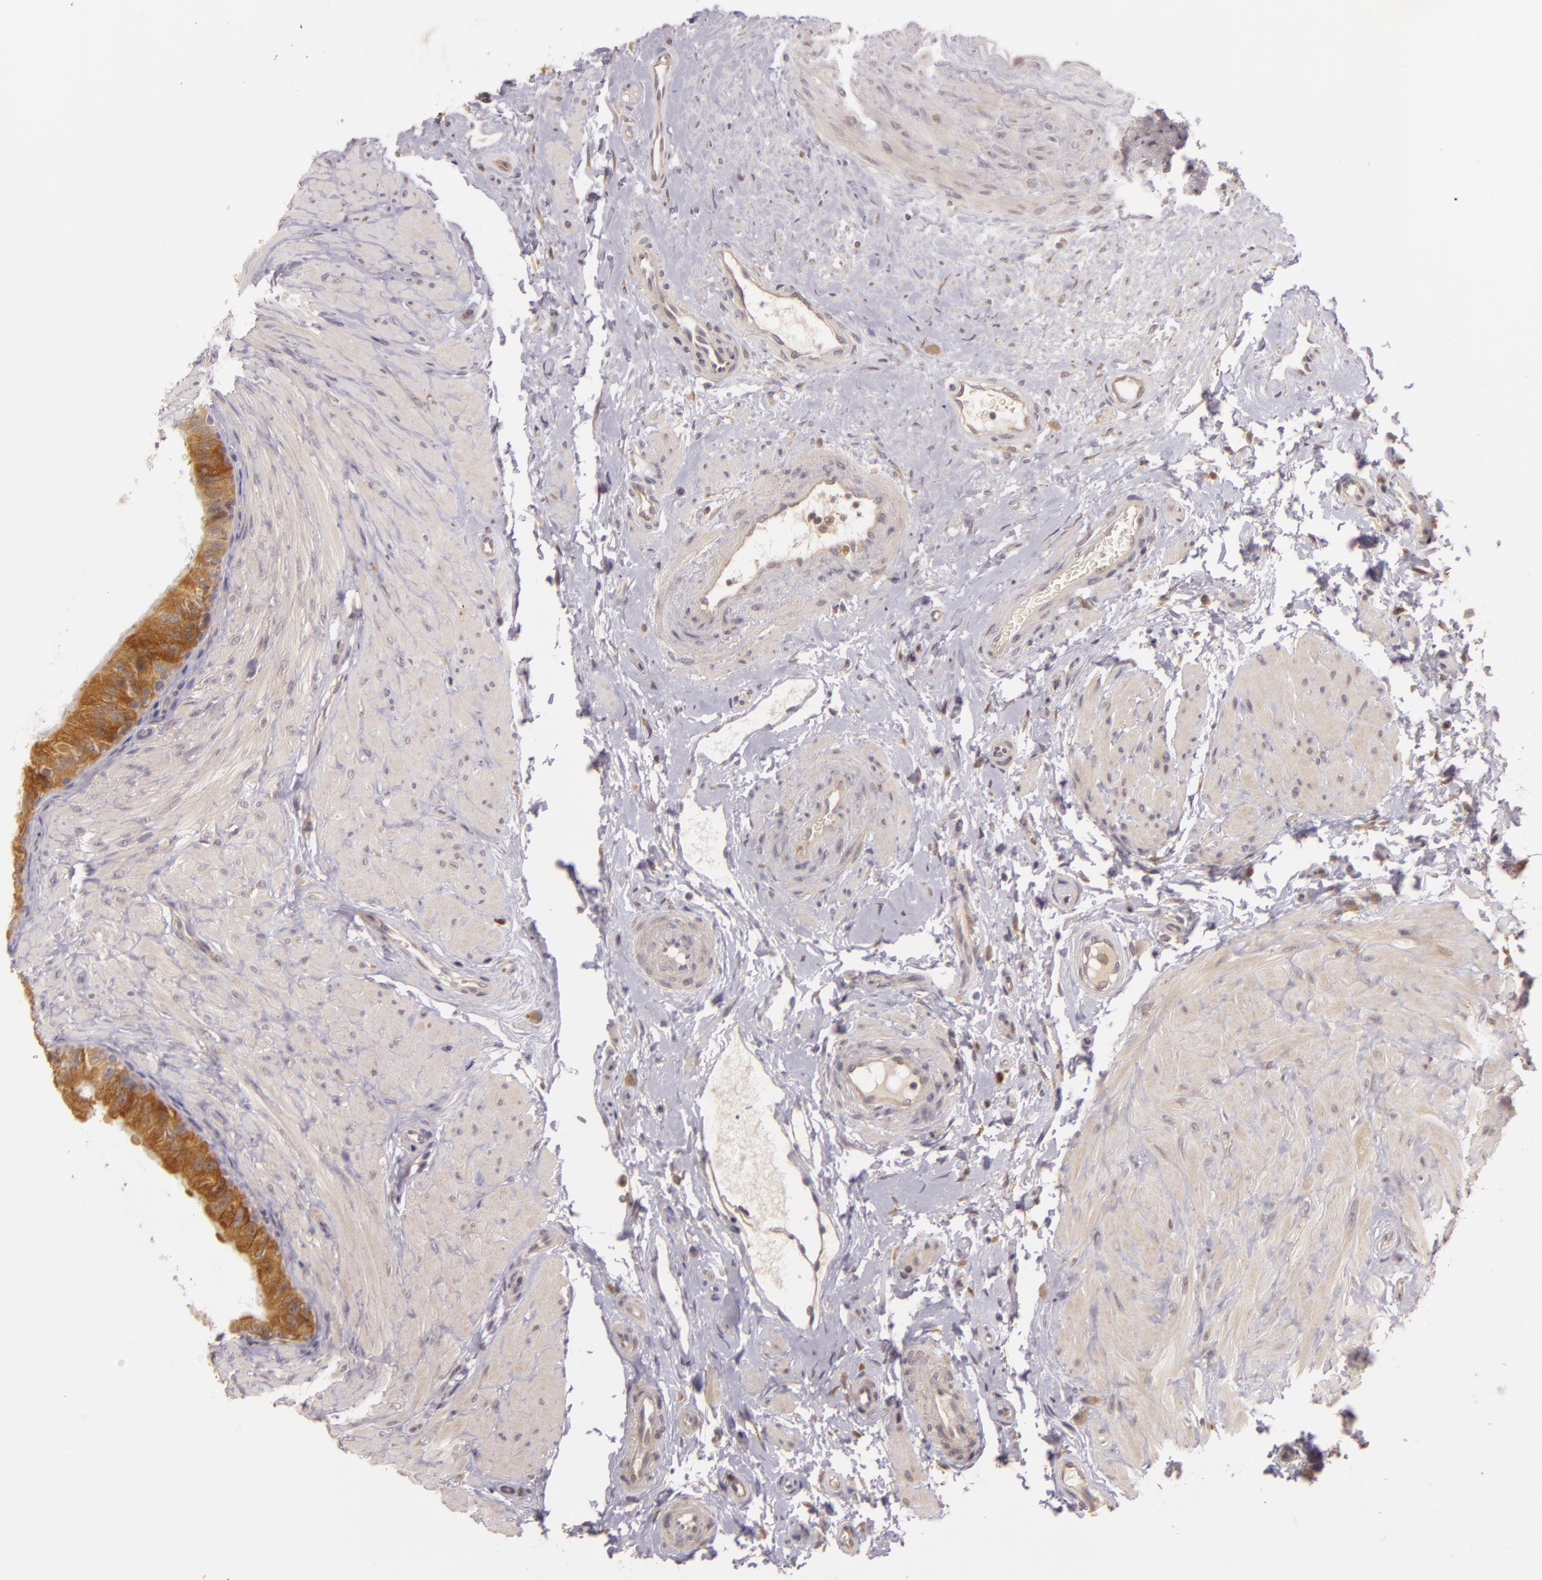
{"staining": {"intensity": "moderate", "quantity": ">75%", "location": "cytoplasmic/membranous"}, "tissue": "epididymis", "cell_type": "Glandular cells", "image_type": "normal", "snomed": [{"axis": "morphology", "description": "Normal tissue, NOS"}, {"axis": "topography", "description": "Epididymis"}], "caption": "This histopathology image shows normal epididymis stained with immunohistochemistry (IHC) to label a protein in brown. The cytoplasmic/membranous of glandular cells show moderate positivity for the protein. Nuclei are counter-stained blue.", "gene": "PPP1R3F", "patient": {"sex": "male", "age": 68}}